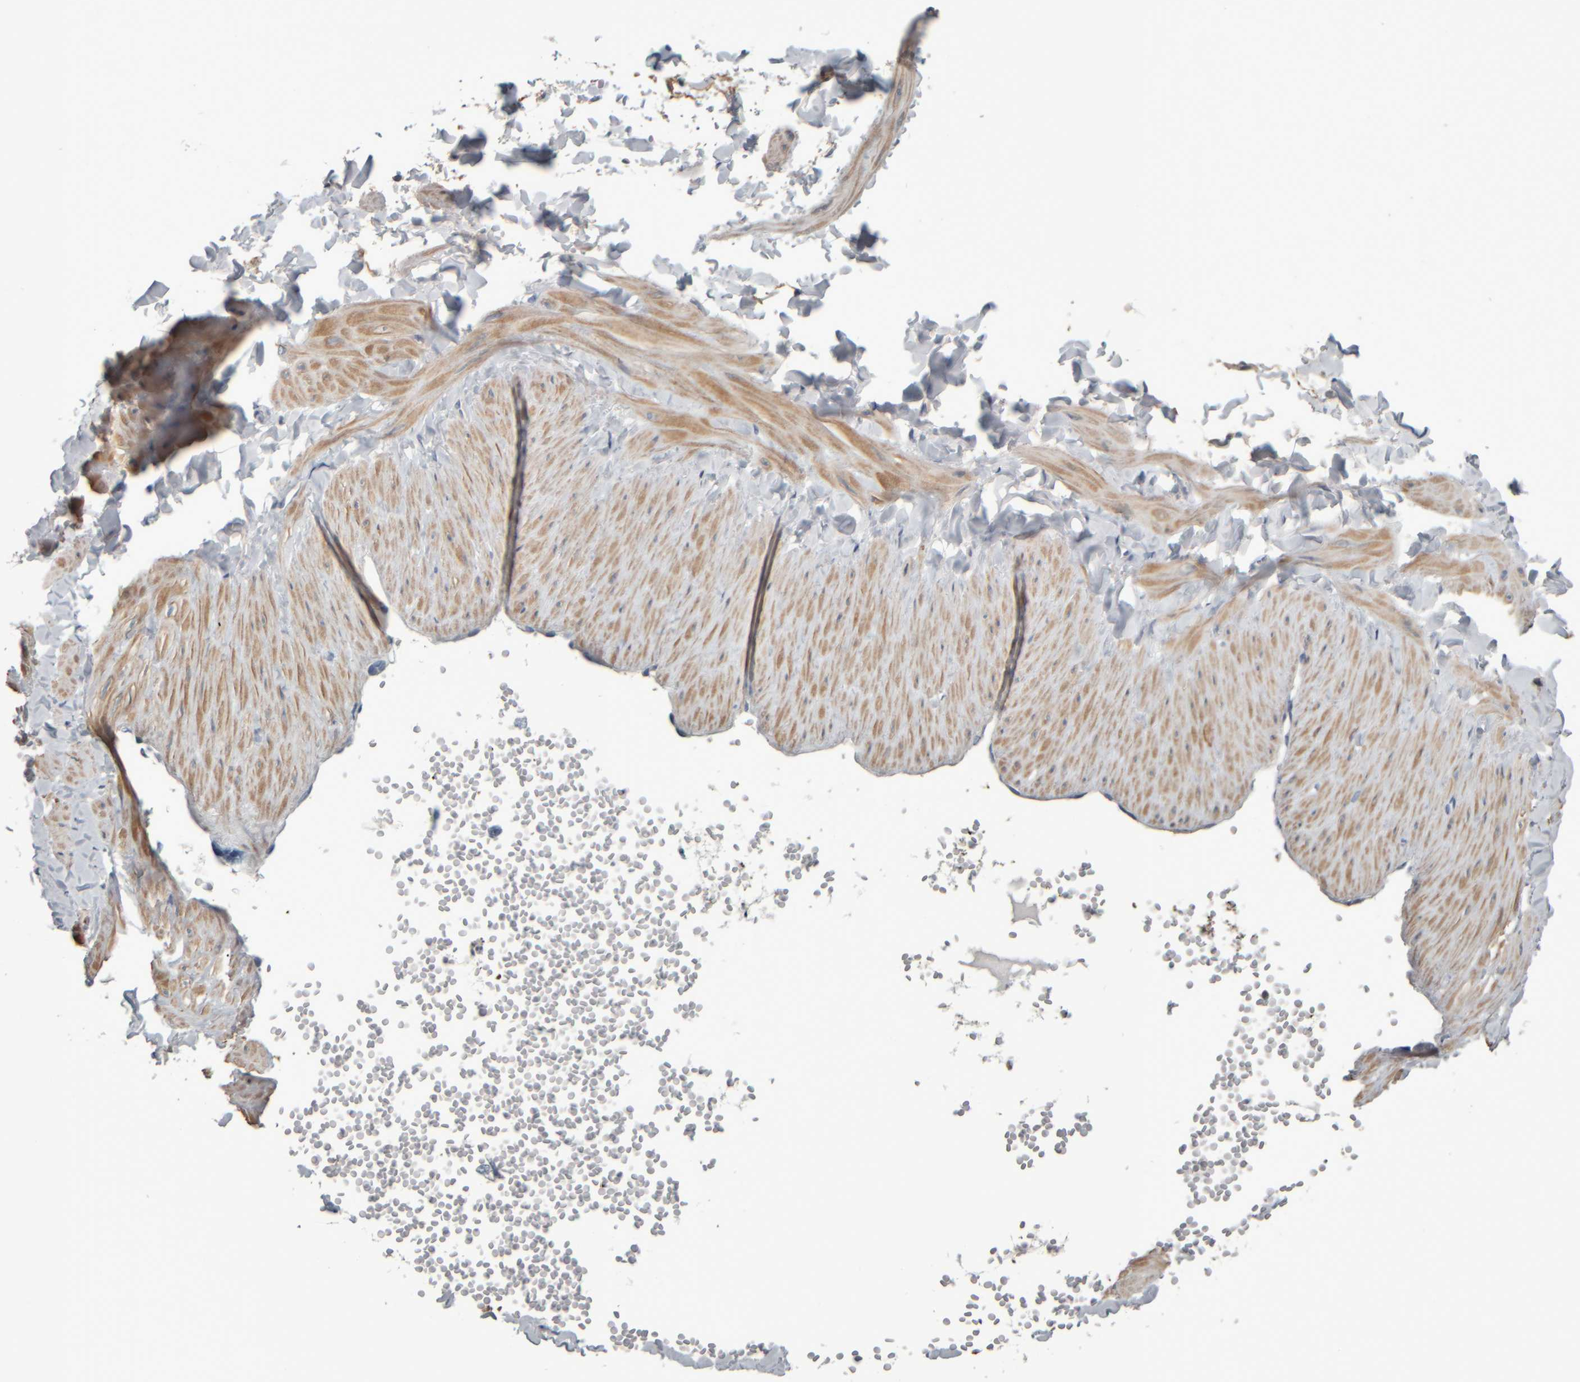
{"staining": {"intensity": "negative", "quantity": "none", "location": "none"}, "tissue": "adipose tissue", "cell_type": "Adipocytes", "image_type": "normal", "snomed": [{"axis": "morphology", "description": "Normal tissue, NOS"}, {"axis": "topography", "description": "Adipose tissue"}, {"axis": "topography", "description": "Vascular tissue"}, {"axis": "topography", "description": "Peripheral nerve tissue"}], "caption": "Human adipose tissue stained for a protein using immunohistochemistry (IHC) reveals no positivity in adipocytes.", "gene": "CAVIN4", "patient": {"sex": "male", "age": 25}}